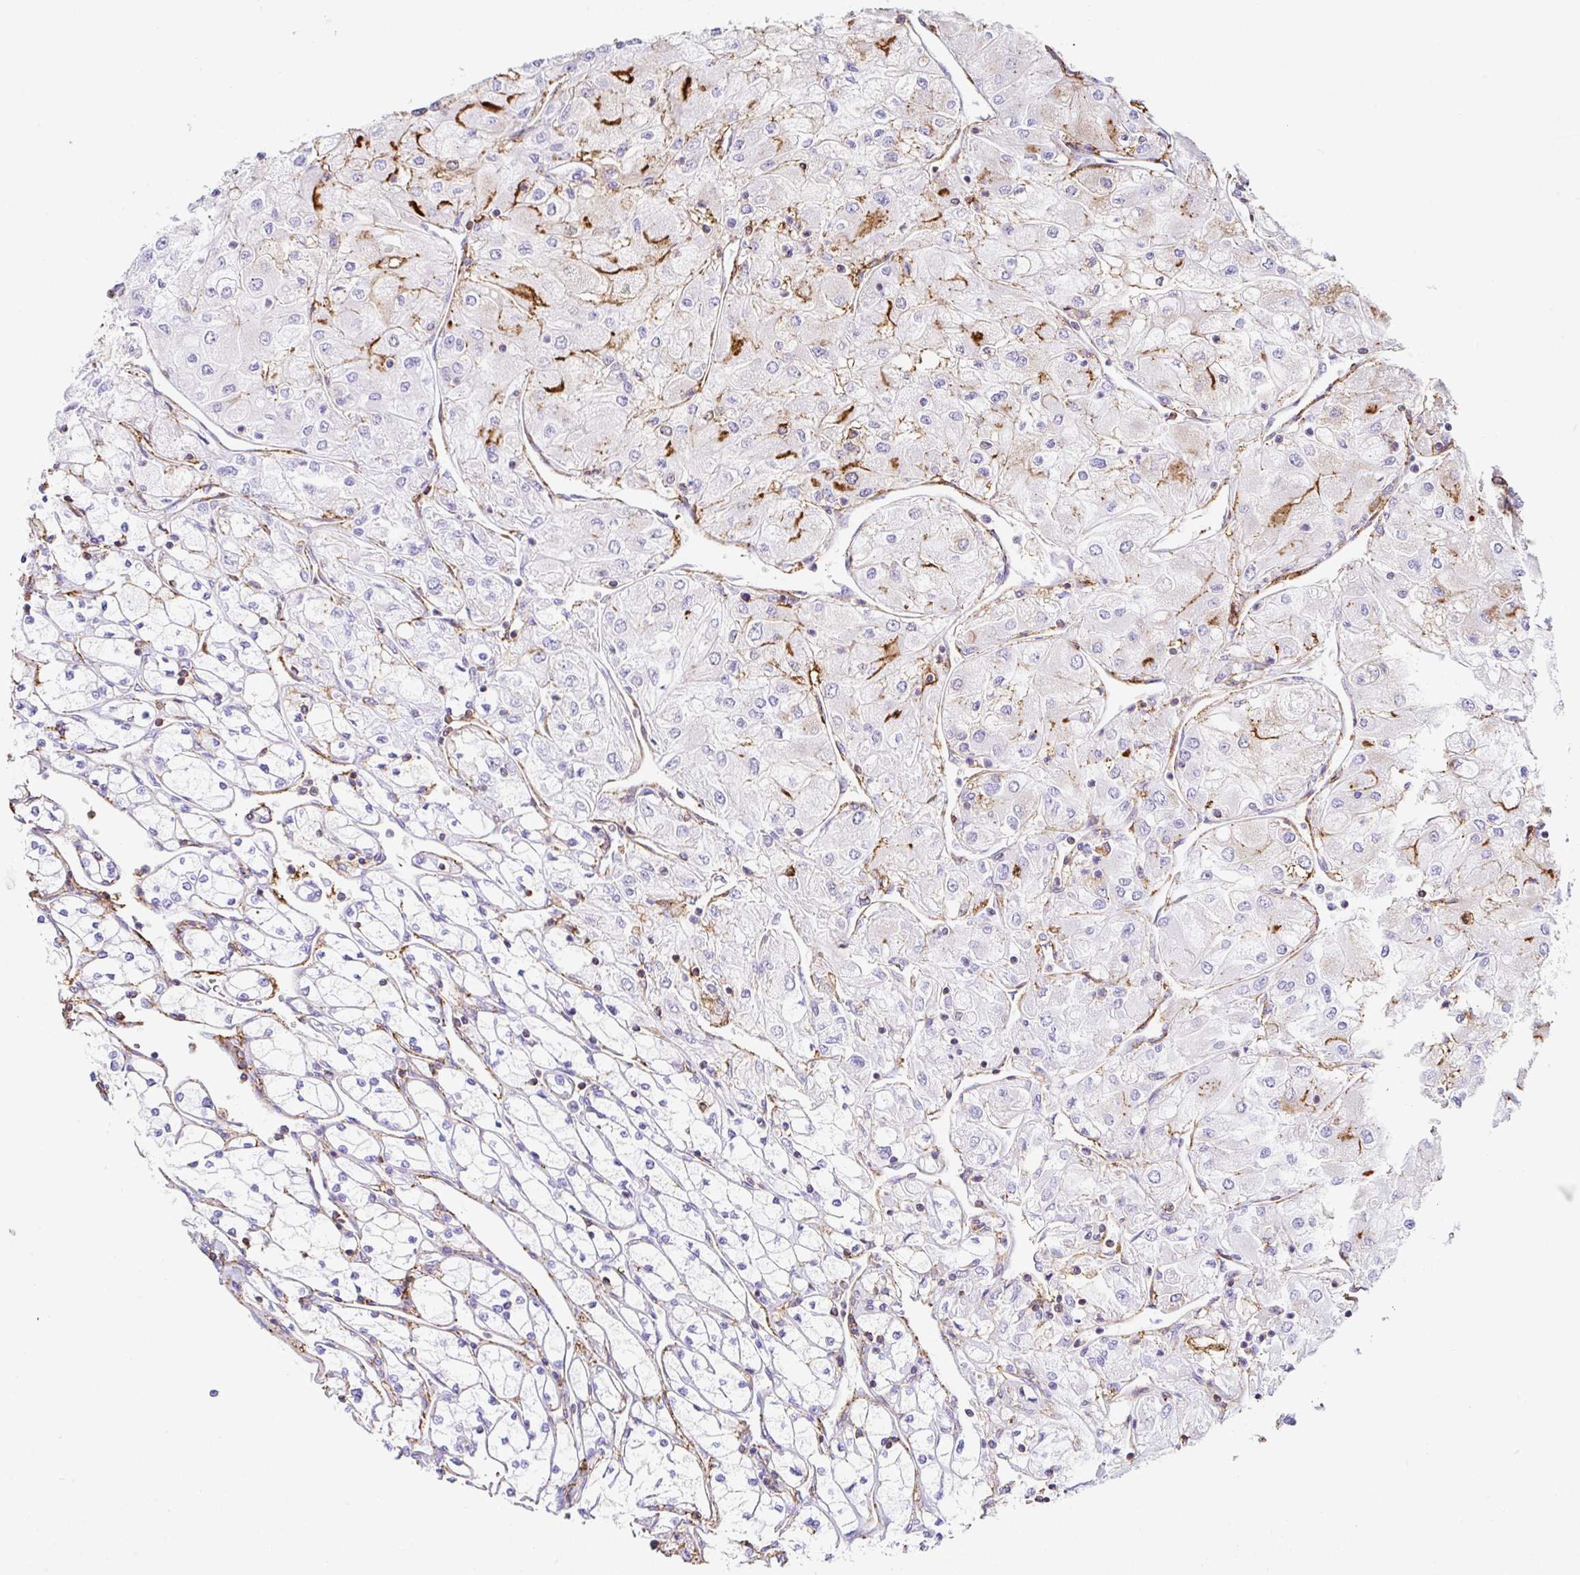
{"staining": {"intensity": "strong", "quantity": "<25%", "location": "cytoplasmic/membranous"}, "tissue": "renal cancer", "cell_type": "Tumor cells", "image_type": "cancer", "snomed": [{"axis": "morphology", "description": "Adenocarcinoma, NOS"}, {"axis": "topography", "description": "Kidney"}], "caption": "IHC photomicrograph of neoplastic tissue: human adenocarcinoma (renal) stained using immunohistochemistry demonstrates medium levels of strong protein expression localized specifically in the cytoplasmic/membranous of tumor cells, appearing as a cytoplasmic/membranous brown color.", "gene": "MTTP", "patient": {"sex": "male", "age": 80}}